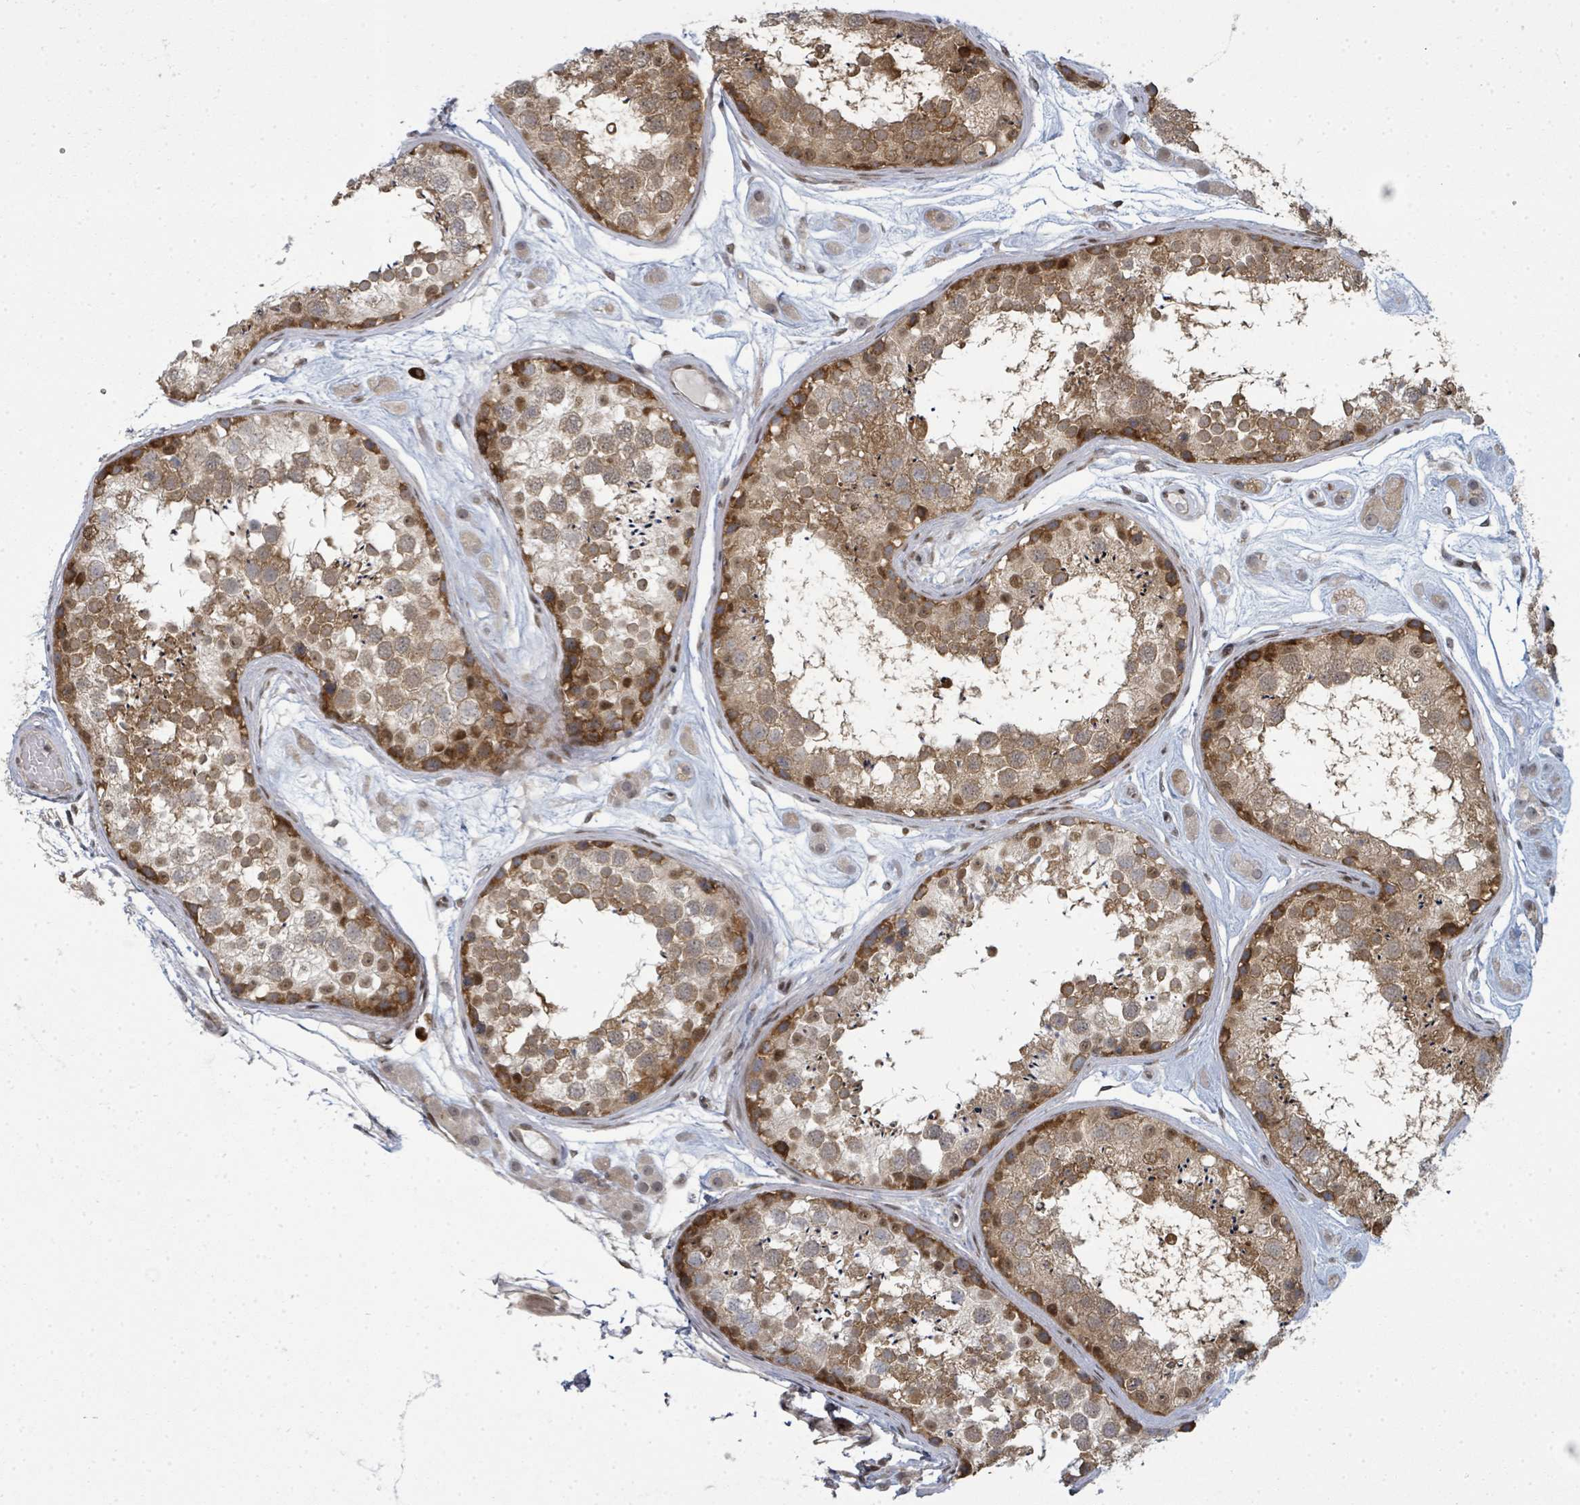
{"staining": {"intensity": "moderate", "quantity": ">75%", "location": "cytoplasmic/membranous"}, "tissue": "testis", "cell_type": "Cells in seminiferous ducts", "image_type": "normal", "snomed": [{"axis": "morphology", "description": "Normal tissue, NOS"}, {"axis": "topography", "description": "Testis"}], "caption": "A brown stain highlights moderate cytoplasmic/membranous staining of a protein in cells in seminiferous ducts of benign testis.", "gene": "PSMG2", "patient": {"sex": "male", "age": 25}}